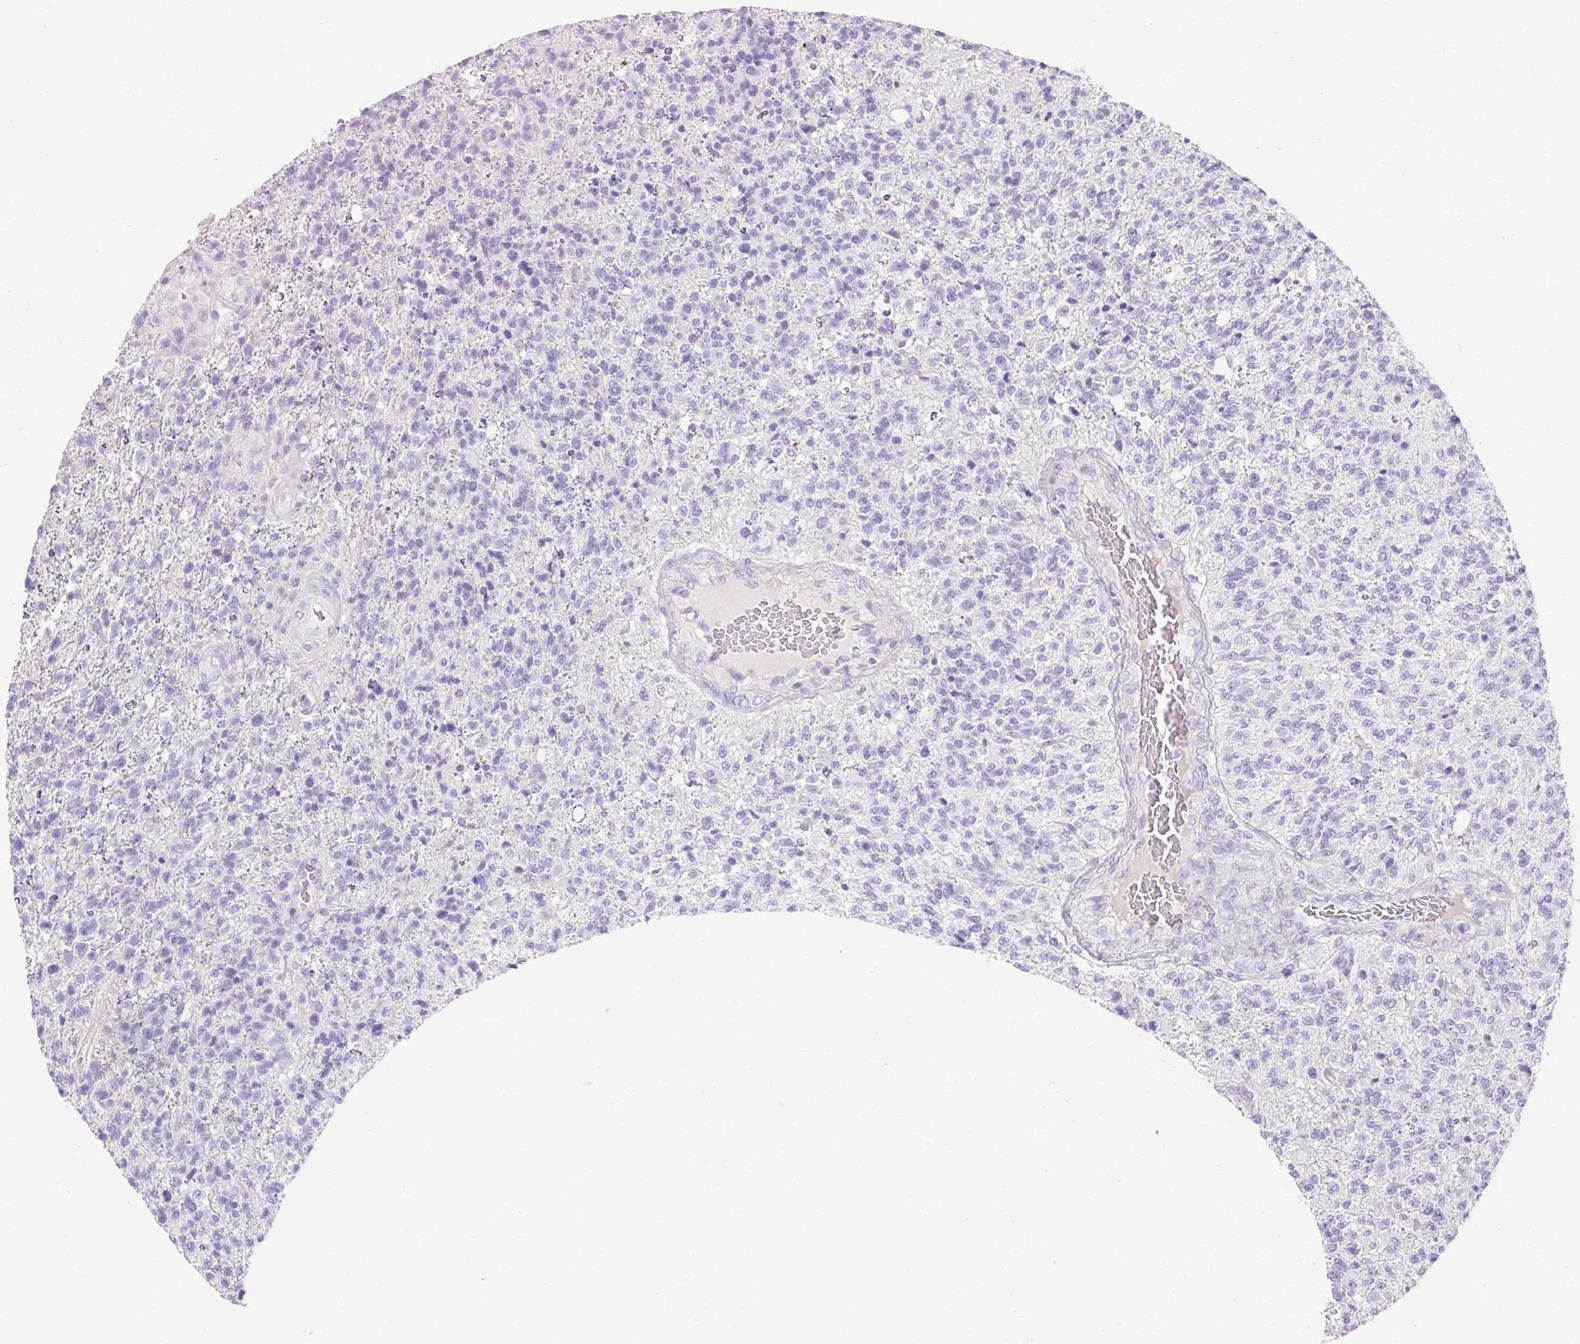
{"staining": {"intensity": "negative", "quantity": "none", "location": "none"}, "tissue": "glioma", "cell_type": "Tumor cells", "image_type": "cancer", "snomed": [{"axis": "morphology", "description": "Glioma, malignant, High grade"}, {"axis": "topography", "description": "Brain"}], "caption": "This photomicrograph is of malignant glioma (high-grade) stained with IHC to label a protein in brown with the nuclei are counter-stained blue. There is no positivity in tumor cells. (DAB IHC visualized using brightfield microscopy, high magnification).", "gene": "TMEM213", "patient": {"sex": "male", "age": 56}}